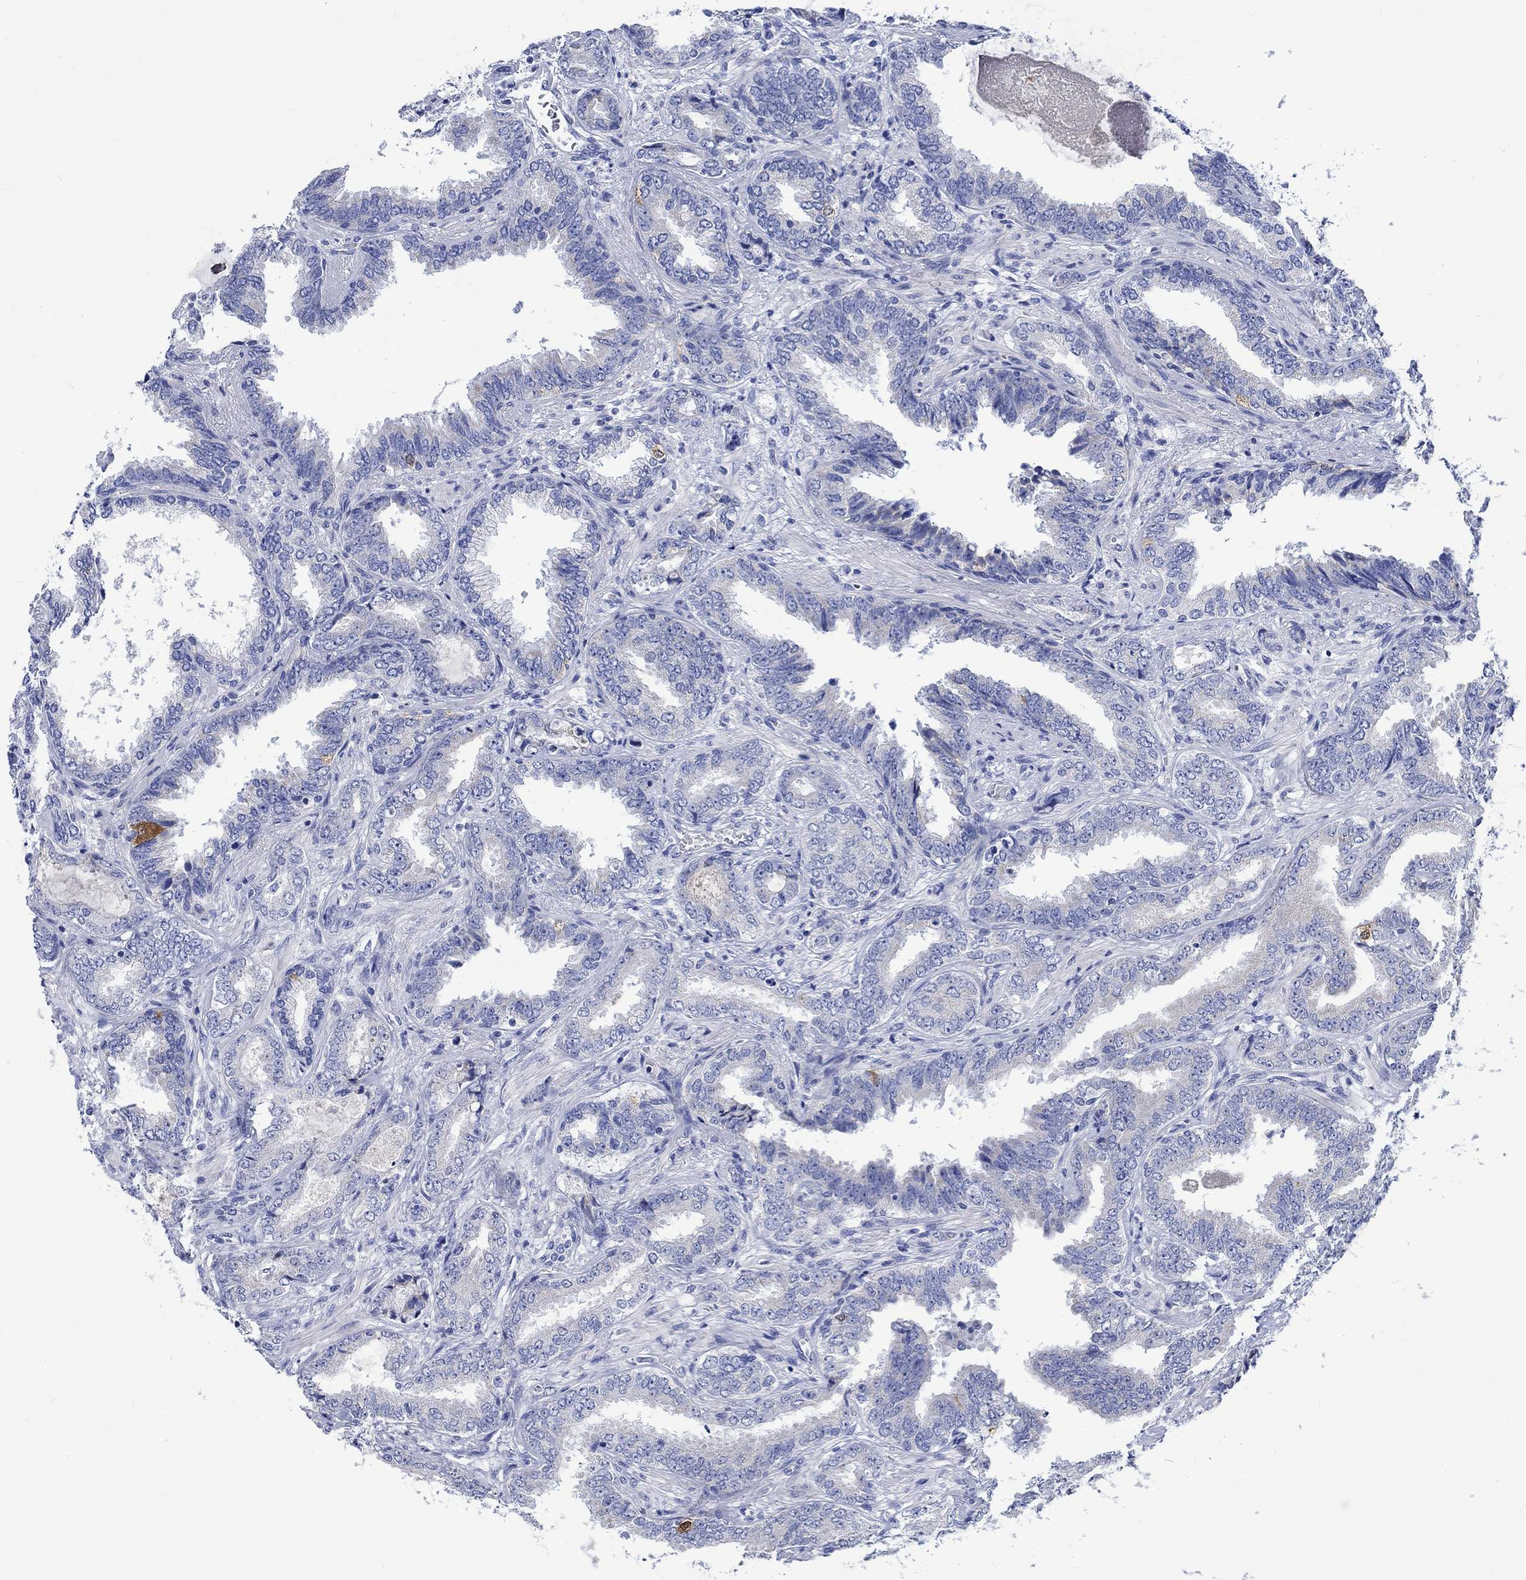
{"staining": {"intensity": "negative", "quantity": "none", "location": "none"}, "tissue": "prostate cancer", "cell_type": "Tumor cells", "image_type": "cancer", "snomed": [{"axis": "morphology", "description": "Adenocarcinoma, Low grade"}, {"axis": "topography", "description": "Prostate"}], "caption": "High power microscopy photomicrograph of an IHC histopathology image of prostate cancer (adenocarcinoma (low-grade)), revealing no significant staining in tumor cells.", "gene": "CPLX2", "patient": {"sex": "male", "age": 68}}